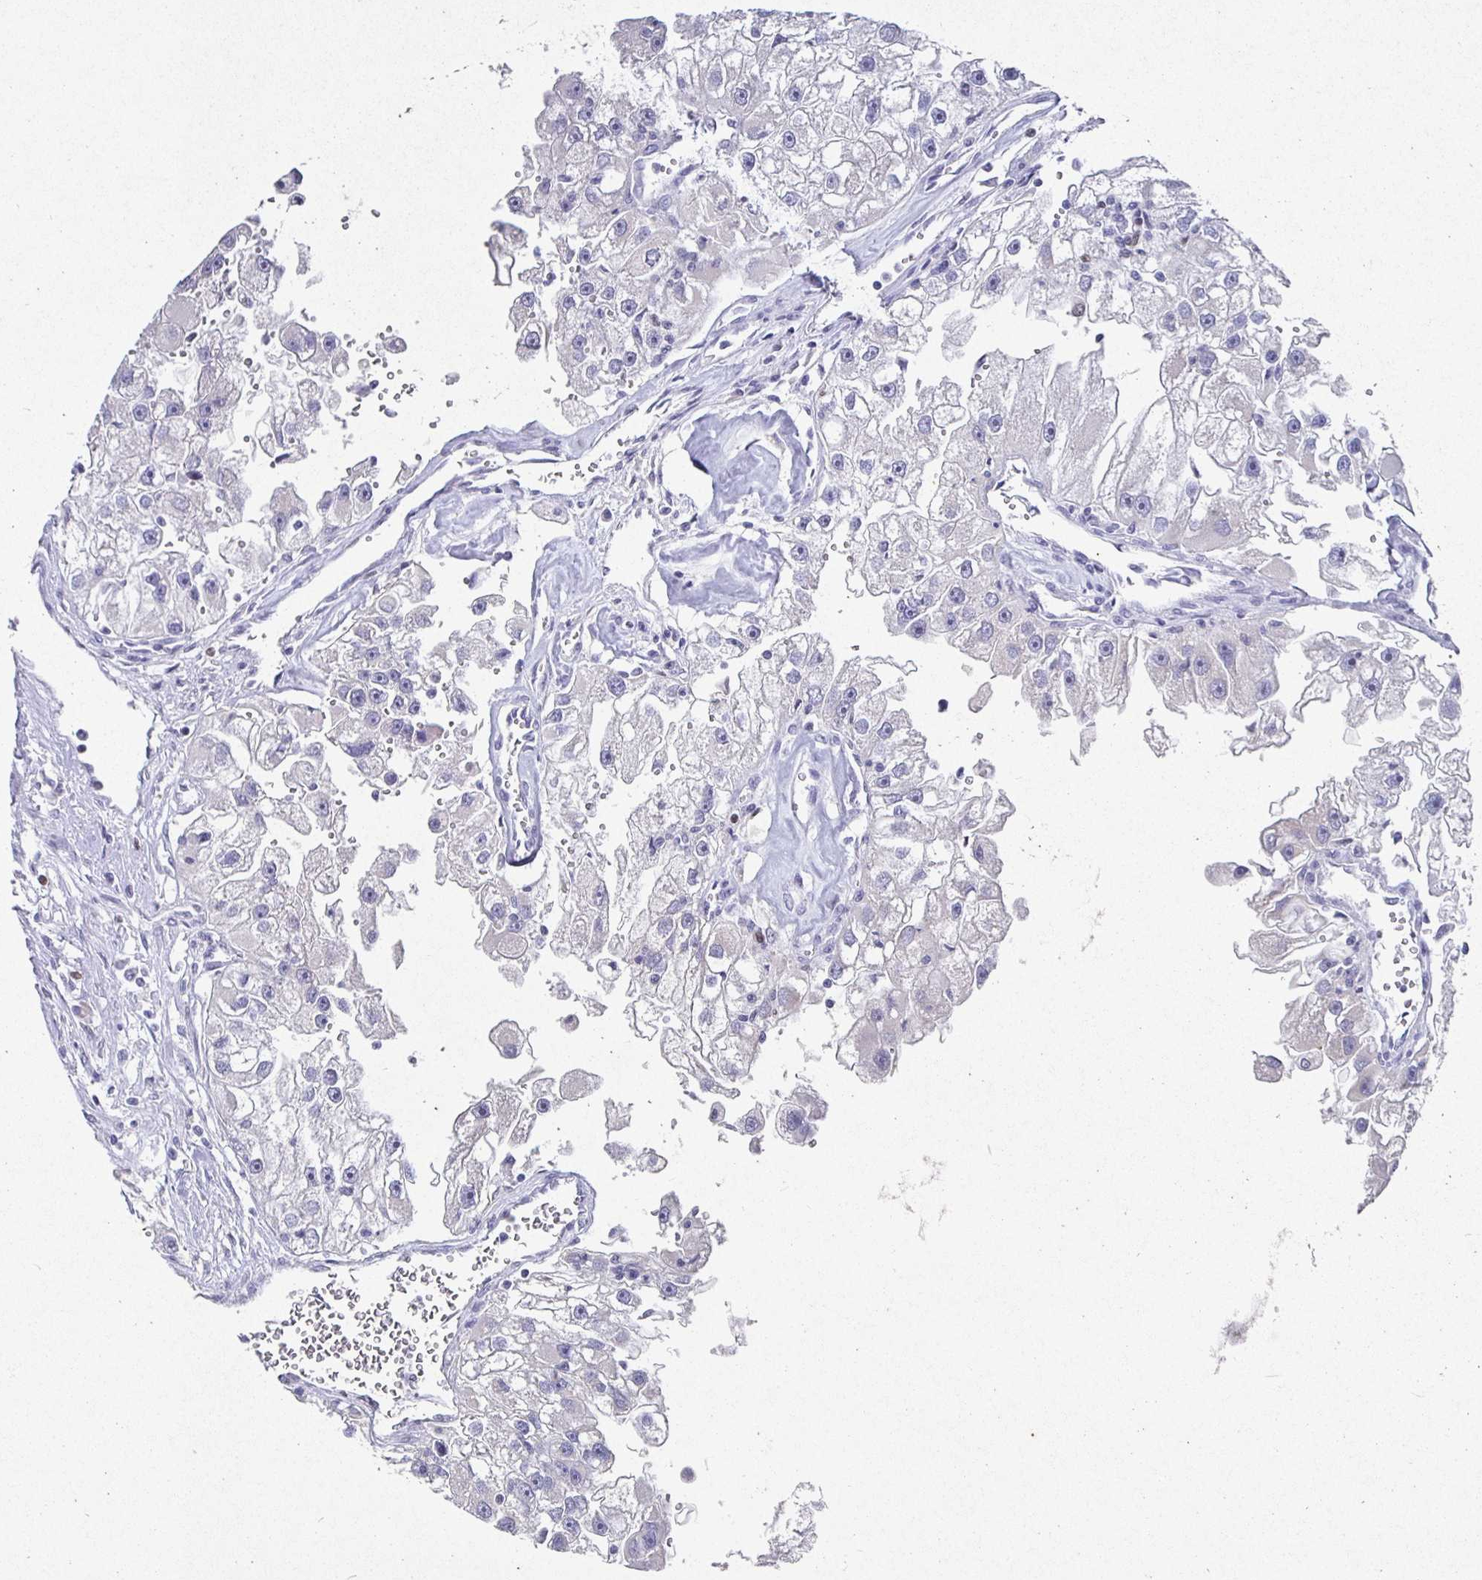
{"staining": {"intensity": "negative", "quantity": "none", "location": "none"}, "tissue": "renal cancer", "cell_type": "Tumor cells", "image_type": "cancer", "snomed": [{"axis": "morphology", "description": "Adenocarcinoma, NOS"}, {"axis": "topography", "description": "Kidney"}], "caption": "Immunohistochemistry (IHC) histopathology image of neoplastic tissue: renal adenocarcinoma stained with DAB (3,3'-diaminobenzidine) exhibits no significant protein expression in tumor cells. (Immunohistochemistry, brightfield microscopy, high magnification).", "gene": "SATB1", "patient": {"sex": "male", "age": 63}}